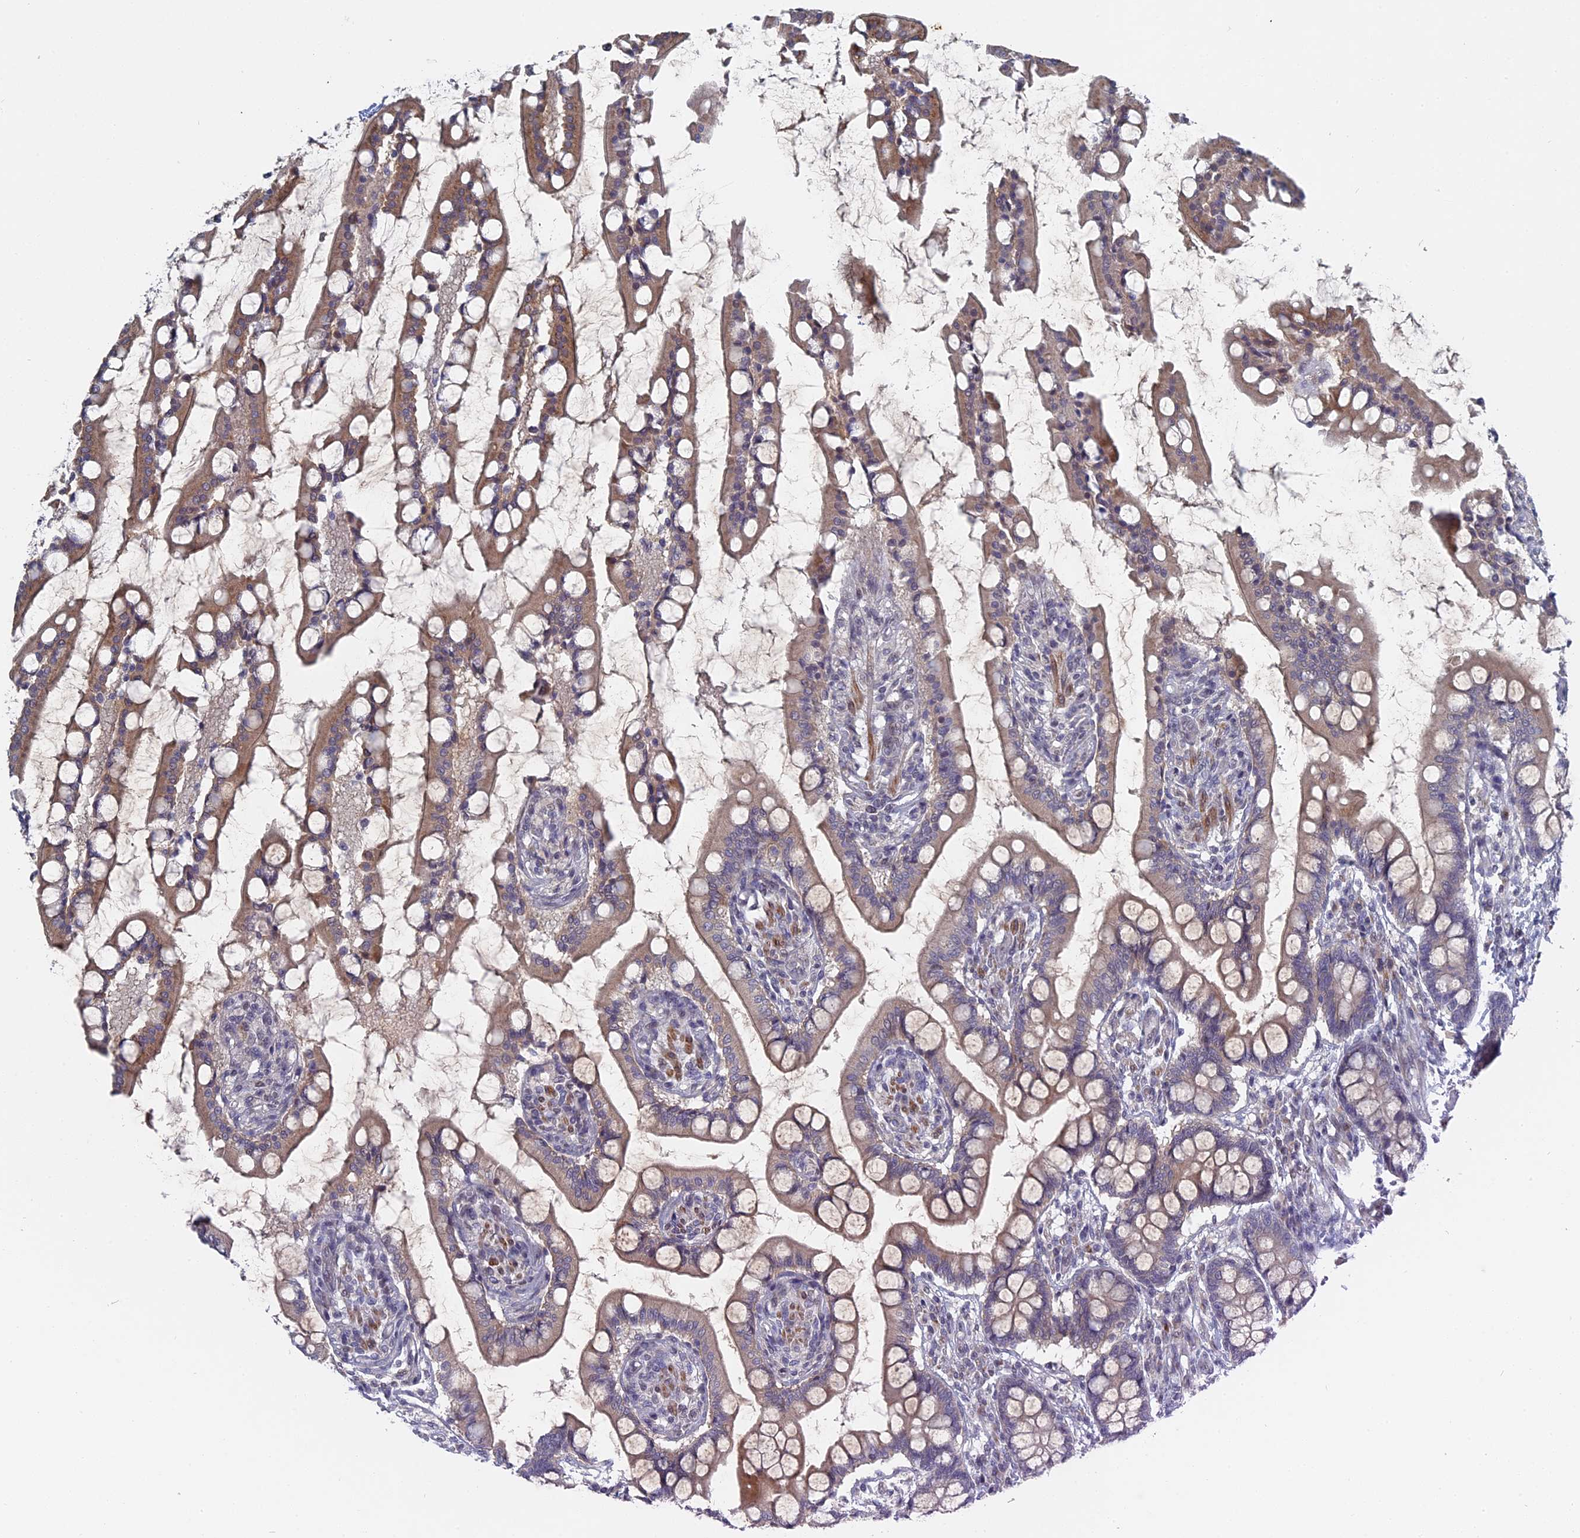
{"staining": {"intensity": "moderate", "quantity": "25%-75%", "location": "cytoplasmic/membranous"}, "tissue": "small intestine", "cell_type": "Glandular cells", "image_type": "normal", "snomed": [{"axis": "morphology", "description": "Normal tissue, NOS"}, {"axis": "topography", "description": "Small intestine"}], "caption": "Protein staining of benign small intestine displays moderate cytoplasmic/membranous staining in approximately 25%-75% of glandular cells. (Stains: DAB in brown, nuclei in blue, Microscopy: brightfield microscopy at high magnification).", "gene": "MTRF1", "patient": {"sex": "male", "age": 52}}